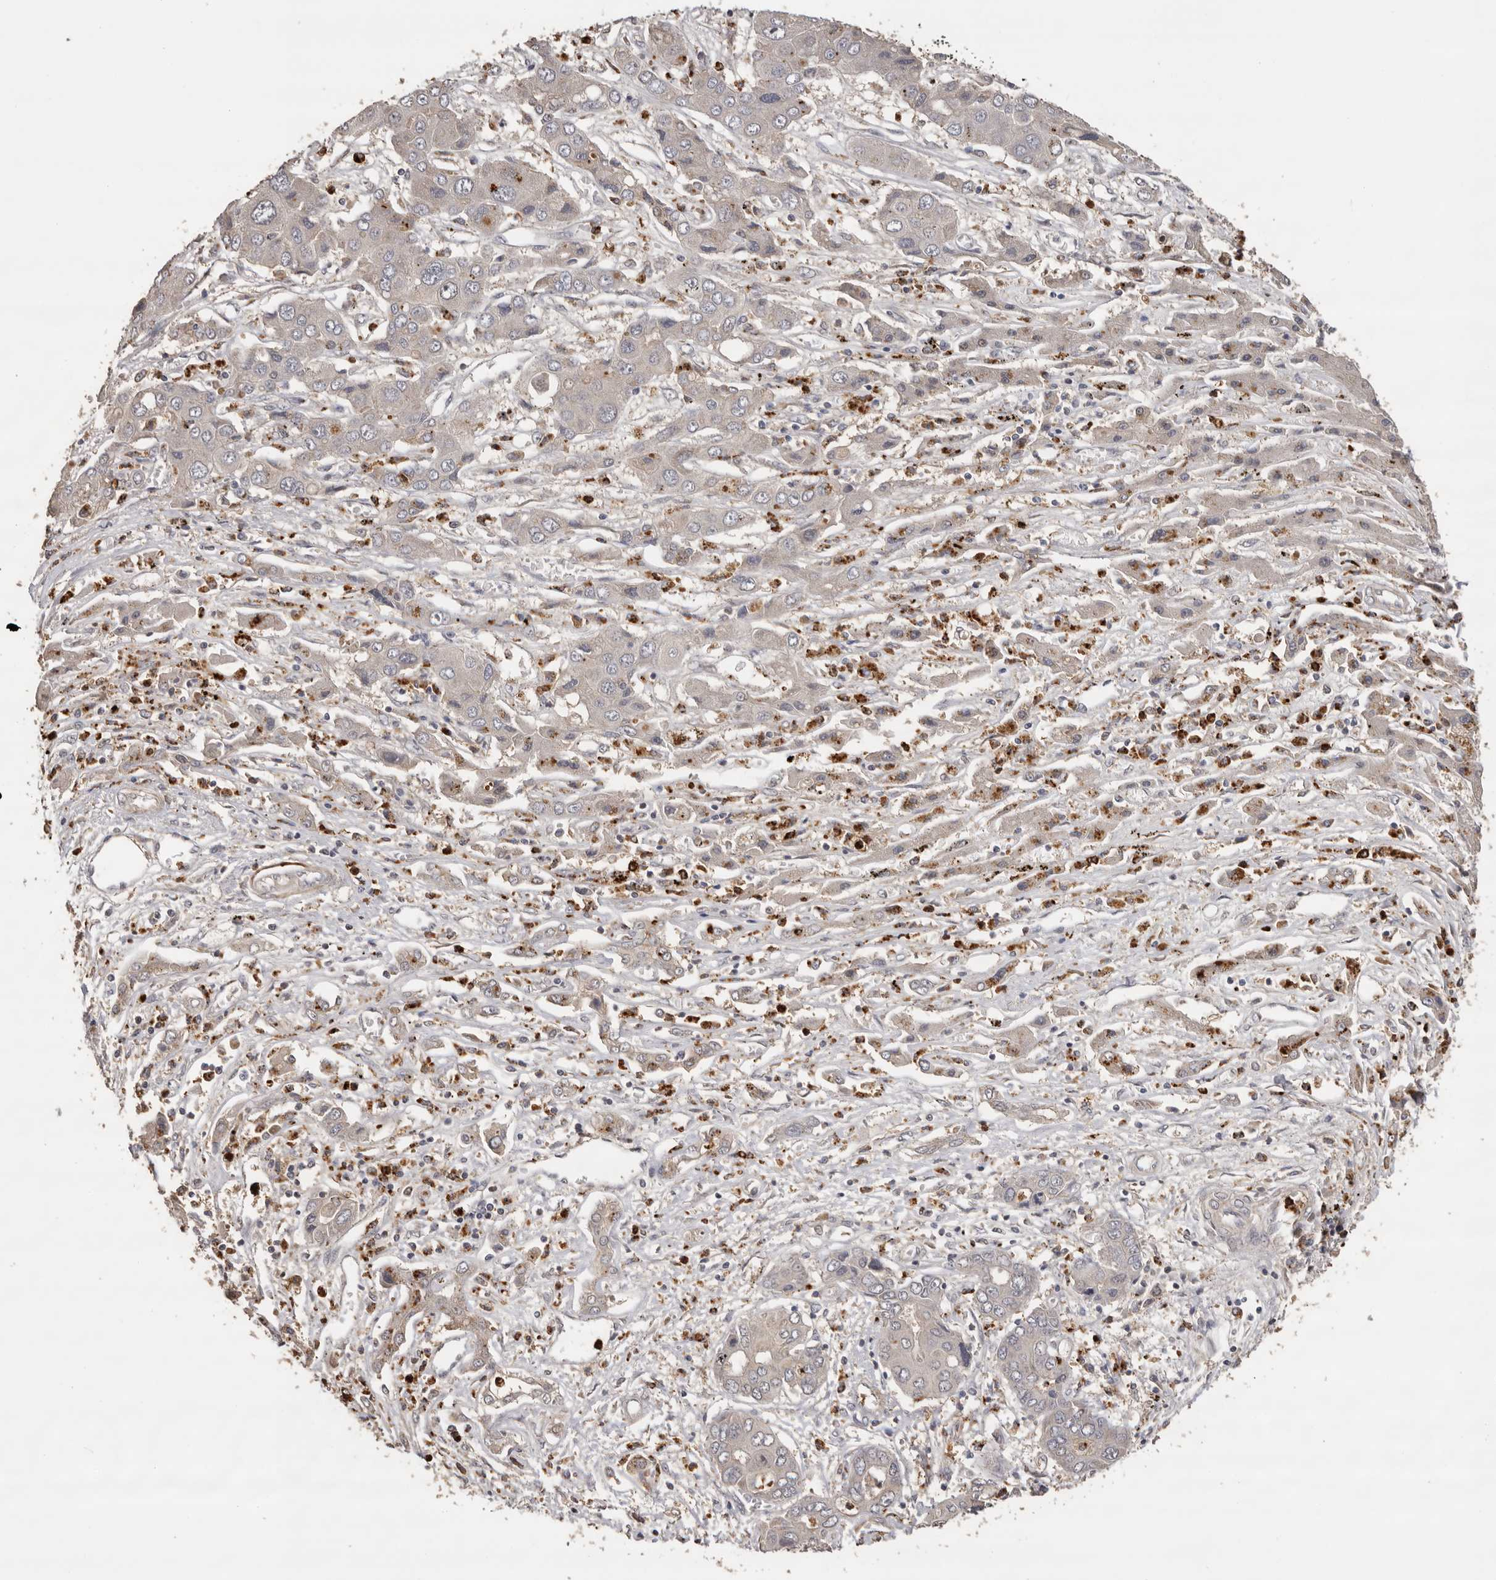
{"staining": {"intensity": "negative", "quantity": "none", "location": "none"}, "tissue": "liver cancer", "cell_type": "Tumor cells", "image_type": "cancer", "snomed": [{"axis": "morphology", "description": "Cholangiocarcinoma"}, {"axis": "topography", "description": "Liver"}], "caption": "DAB (3,3'-diaminobenzidine) immunohistochemical staining of human cholangiocarcinoma (liver) exhibits no significant expression in tumor cells. The staining is performed using DAB (3,3'-diaminobenzidine) brown chromogen with nuclei counter-stained in using hematoxylin.", "gene": "KIF2B", "patient": {"sex": "male", "age": 67}}